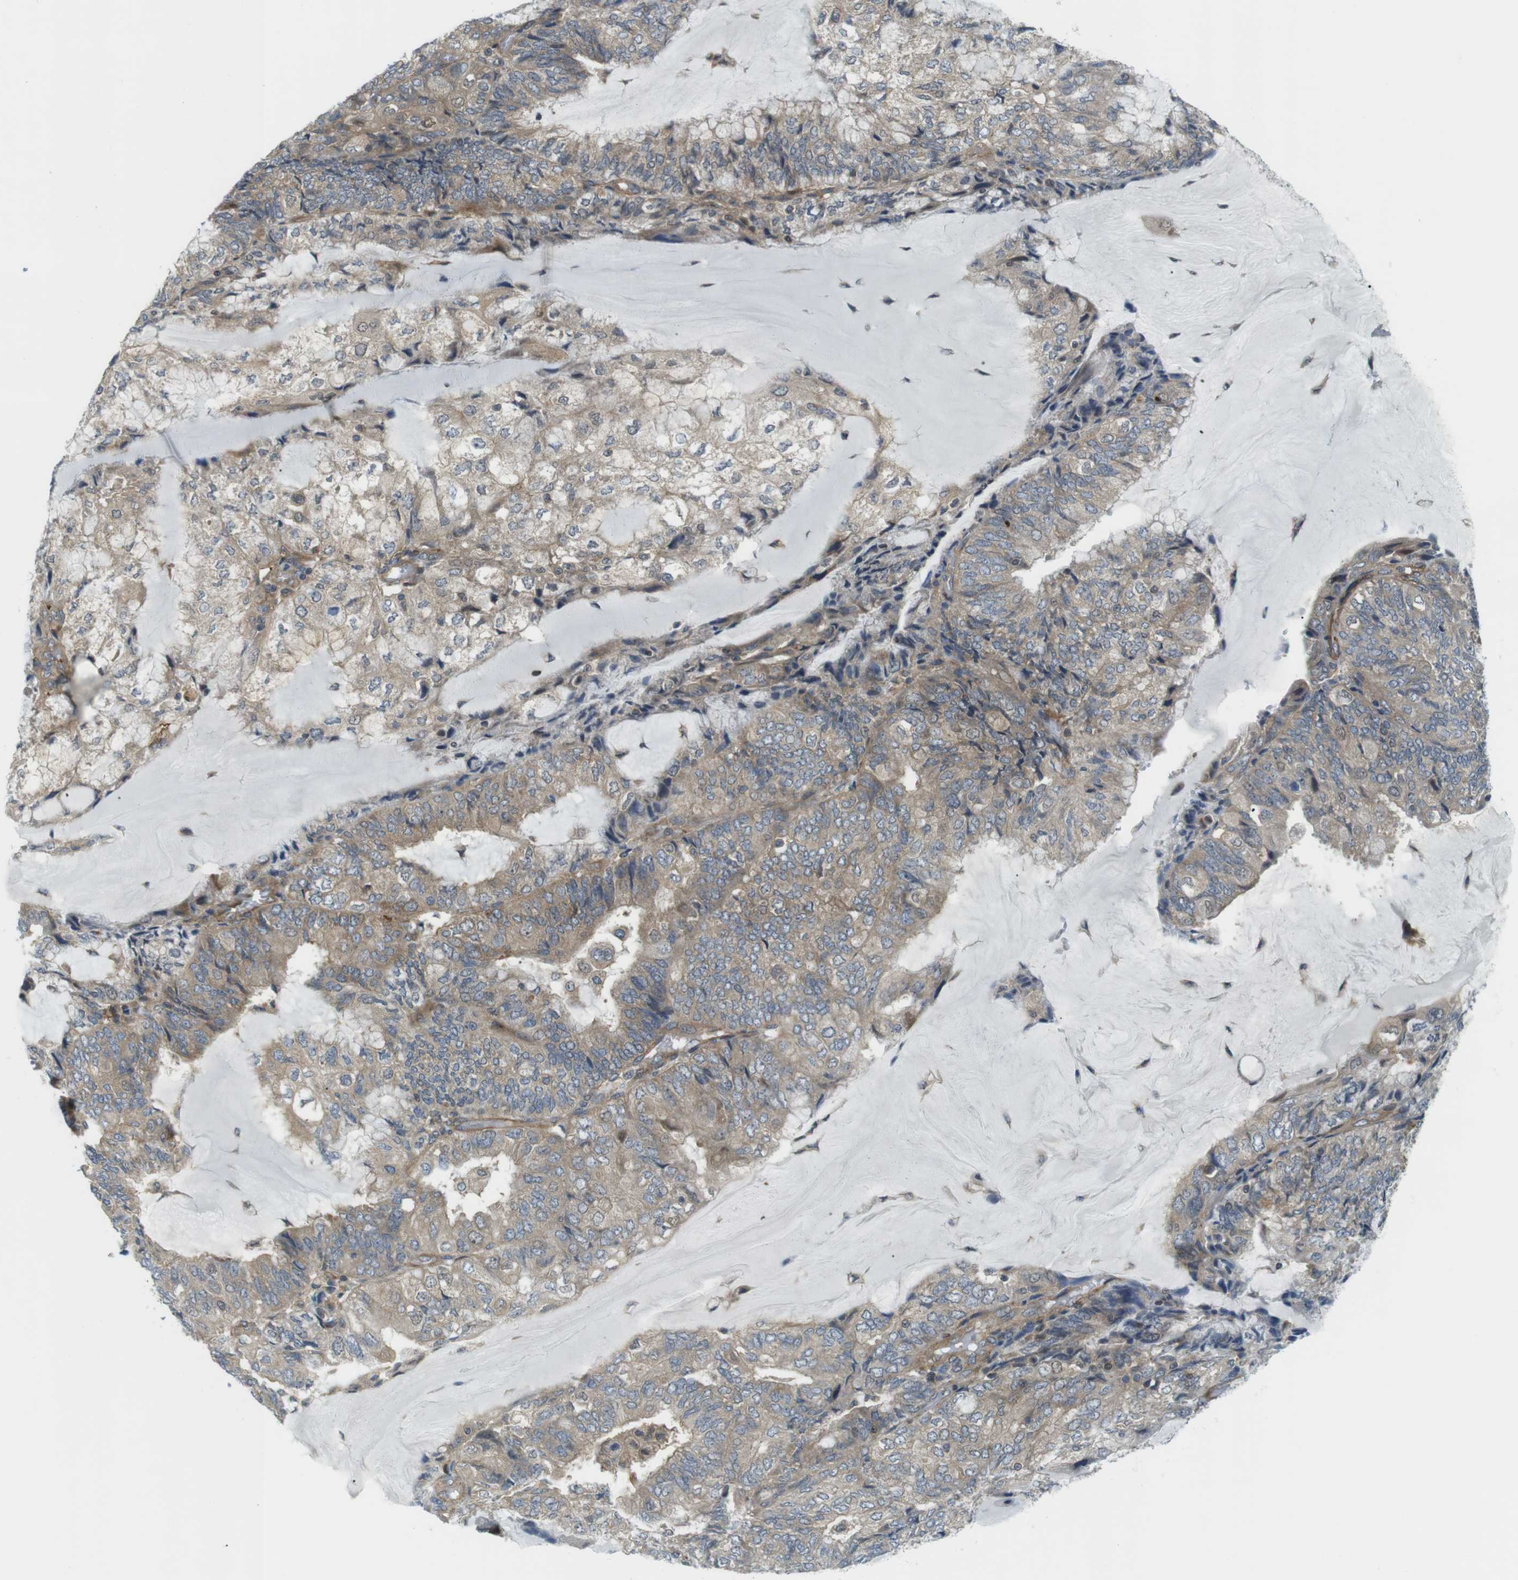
{"staining": {"intensity": "weak", "quantity": ">75%", "location": "cytoplasmic/membranous"}, "tissue": "endometrial cancer", "cell_type": "Tumor cells", "image_type": "cancer", "snomed": [{"axis": "morphology", "description": "Adenocarcinoma, NOS"}, {"axis": "topography", "description": "Endometrium"}], "caption": "Human adenocarcinoma (endometrial) stained for a protein (brown) reveals weak cytoplasmic/membranous positive expression in approximately >75% of tumor cells.", "gene": "TSC1", "patient": {"sex": "female", "age": 81}}